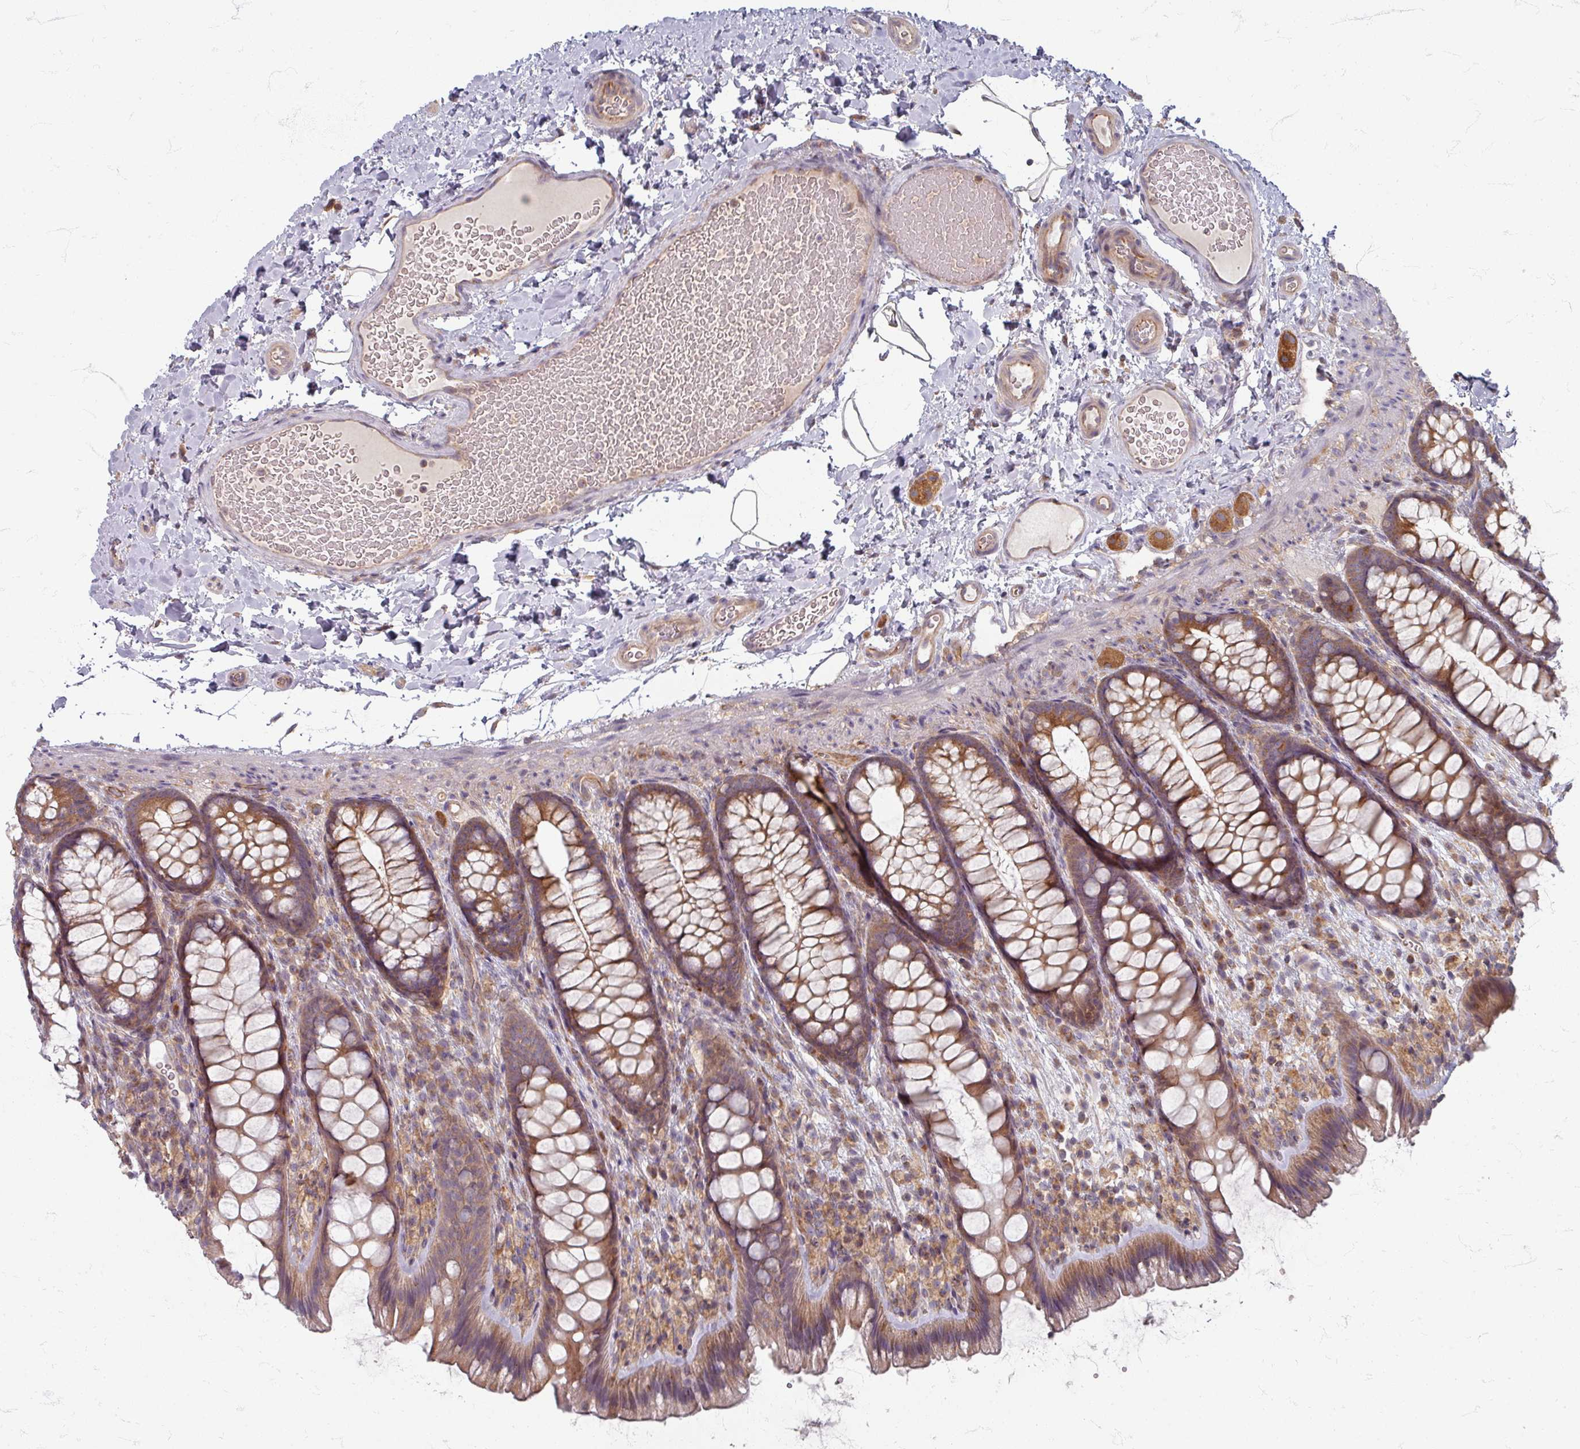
{"staining": {"intensity": "weak", "quantity": ">75%", "location": "cytoplasmic/membranous"}, "tissue": "colon", "cell_type": "Endothelial cells", "image_type": "normal", "snomed": [{"axis": "morphology", "description": "Normal tissue, NOS"}, {"axis": "topography", "description": "Colon"}], "caption": "This photomicrograph shows IHC staining of benign colon, with low weak cytoplasmic/membranous expression in about >75% of endothelial cells.", "gene": "STAM", "patient": {"sex": "male", "age": 46}}